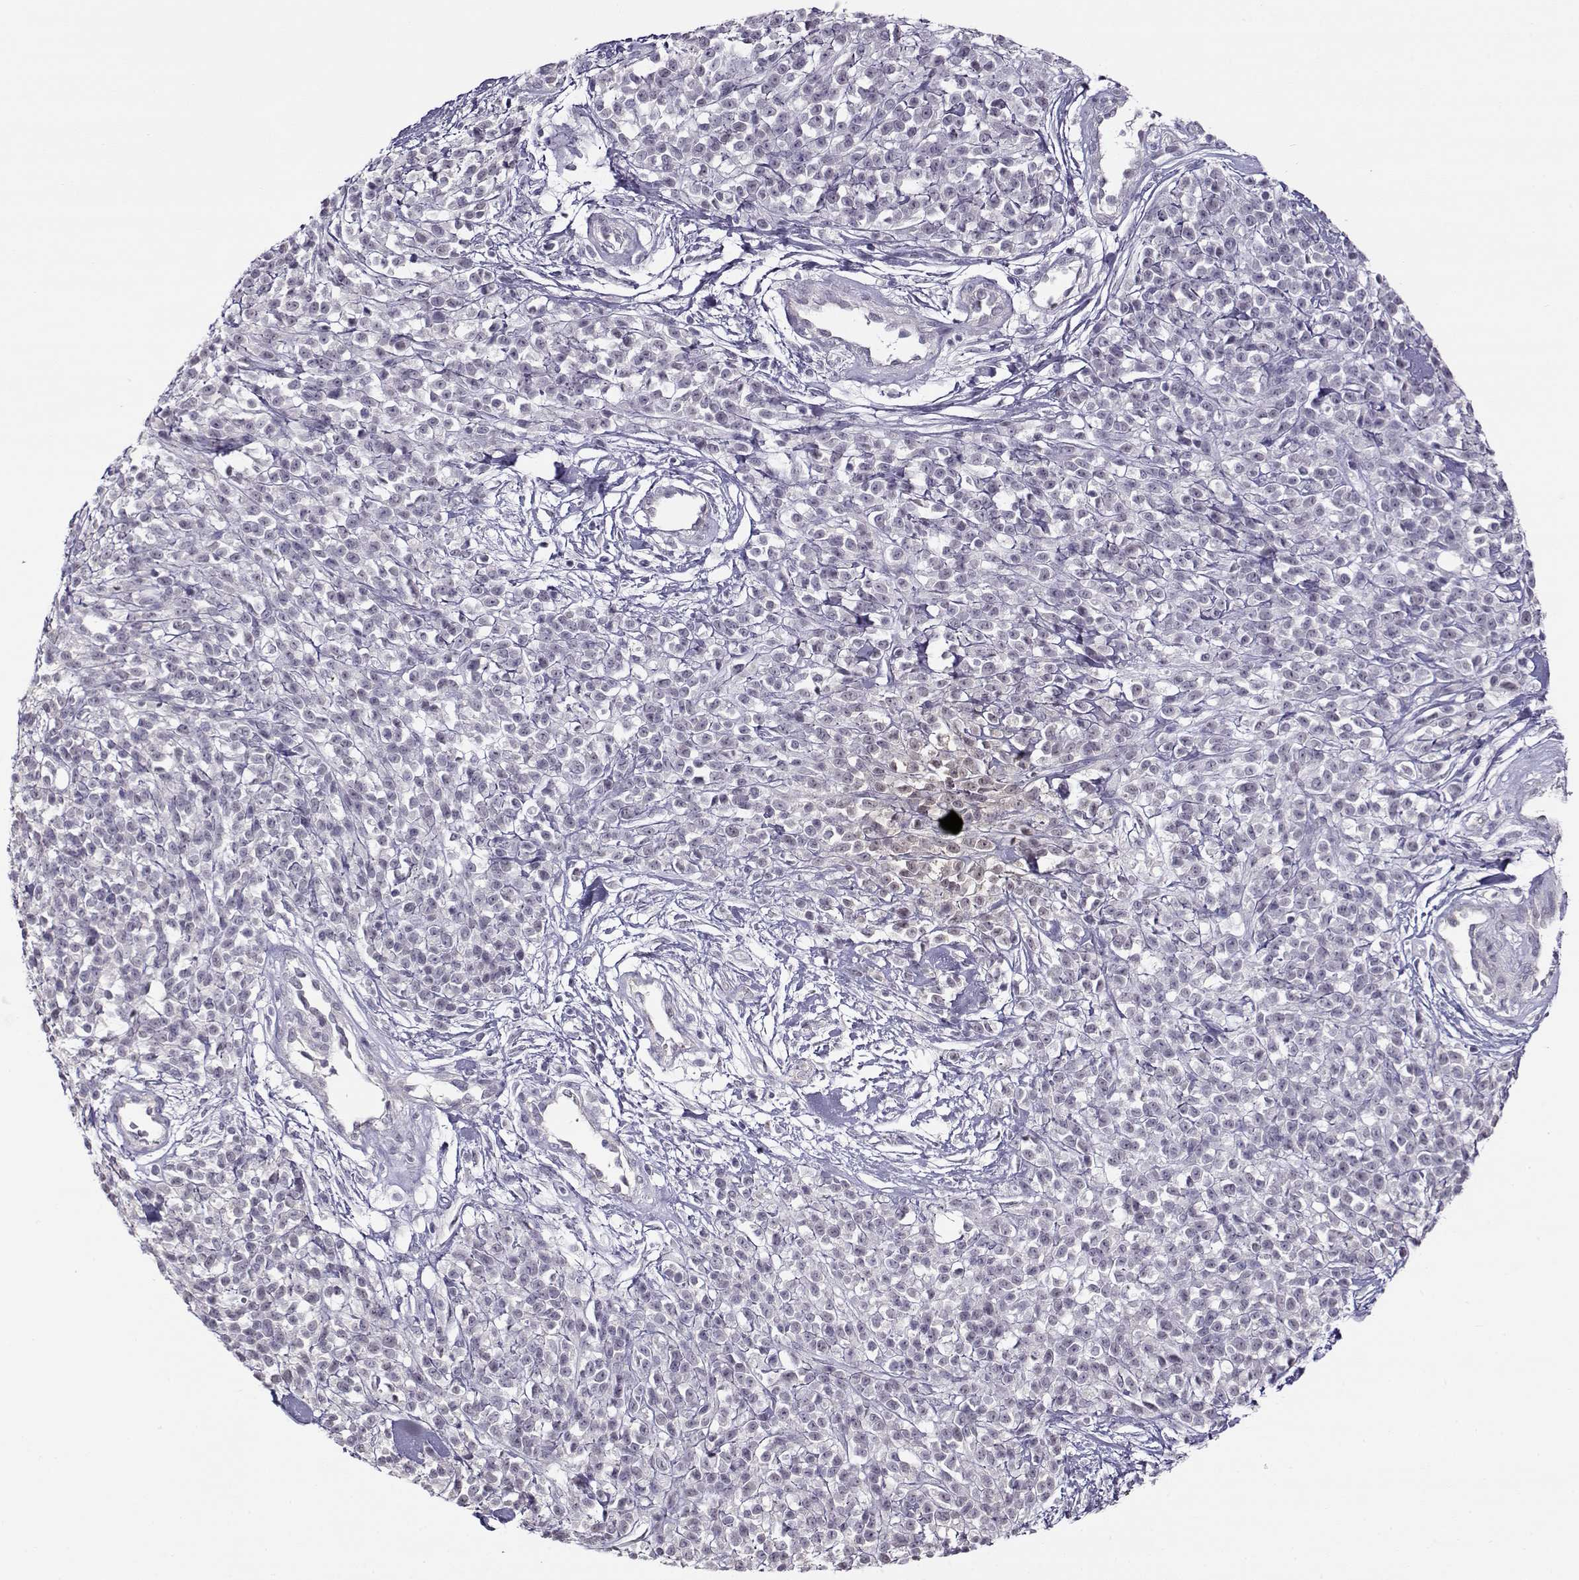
{"staining": {"intensity": "negative", "quantity": "none", "location": "none"}, "tissue": "melanoma", "cell_type": "Tumor cells", "image_type": "cancer", "snomed": [{"axis": "morphology", "description": "Malignant melanoma, NOS"}, {"axis": "topography", "description": "Skin"}, {"axis": "topography", "description": "Skin of trunk"}], "caption": "IHC of human melanoma exhibits no expression in tumor cells.", "gene": "TEX55", "patient": {"sex": "male", "age": 74}}